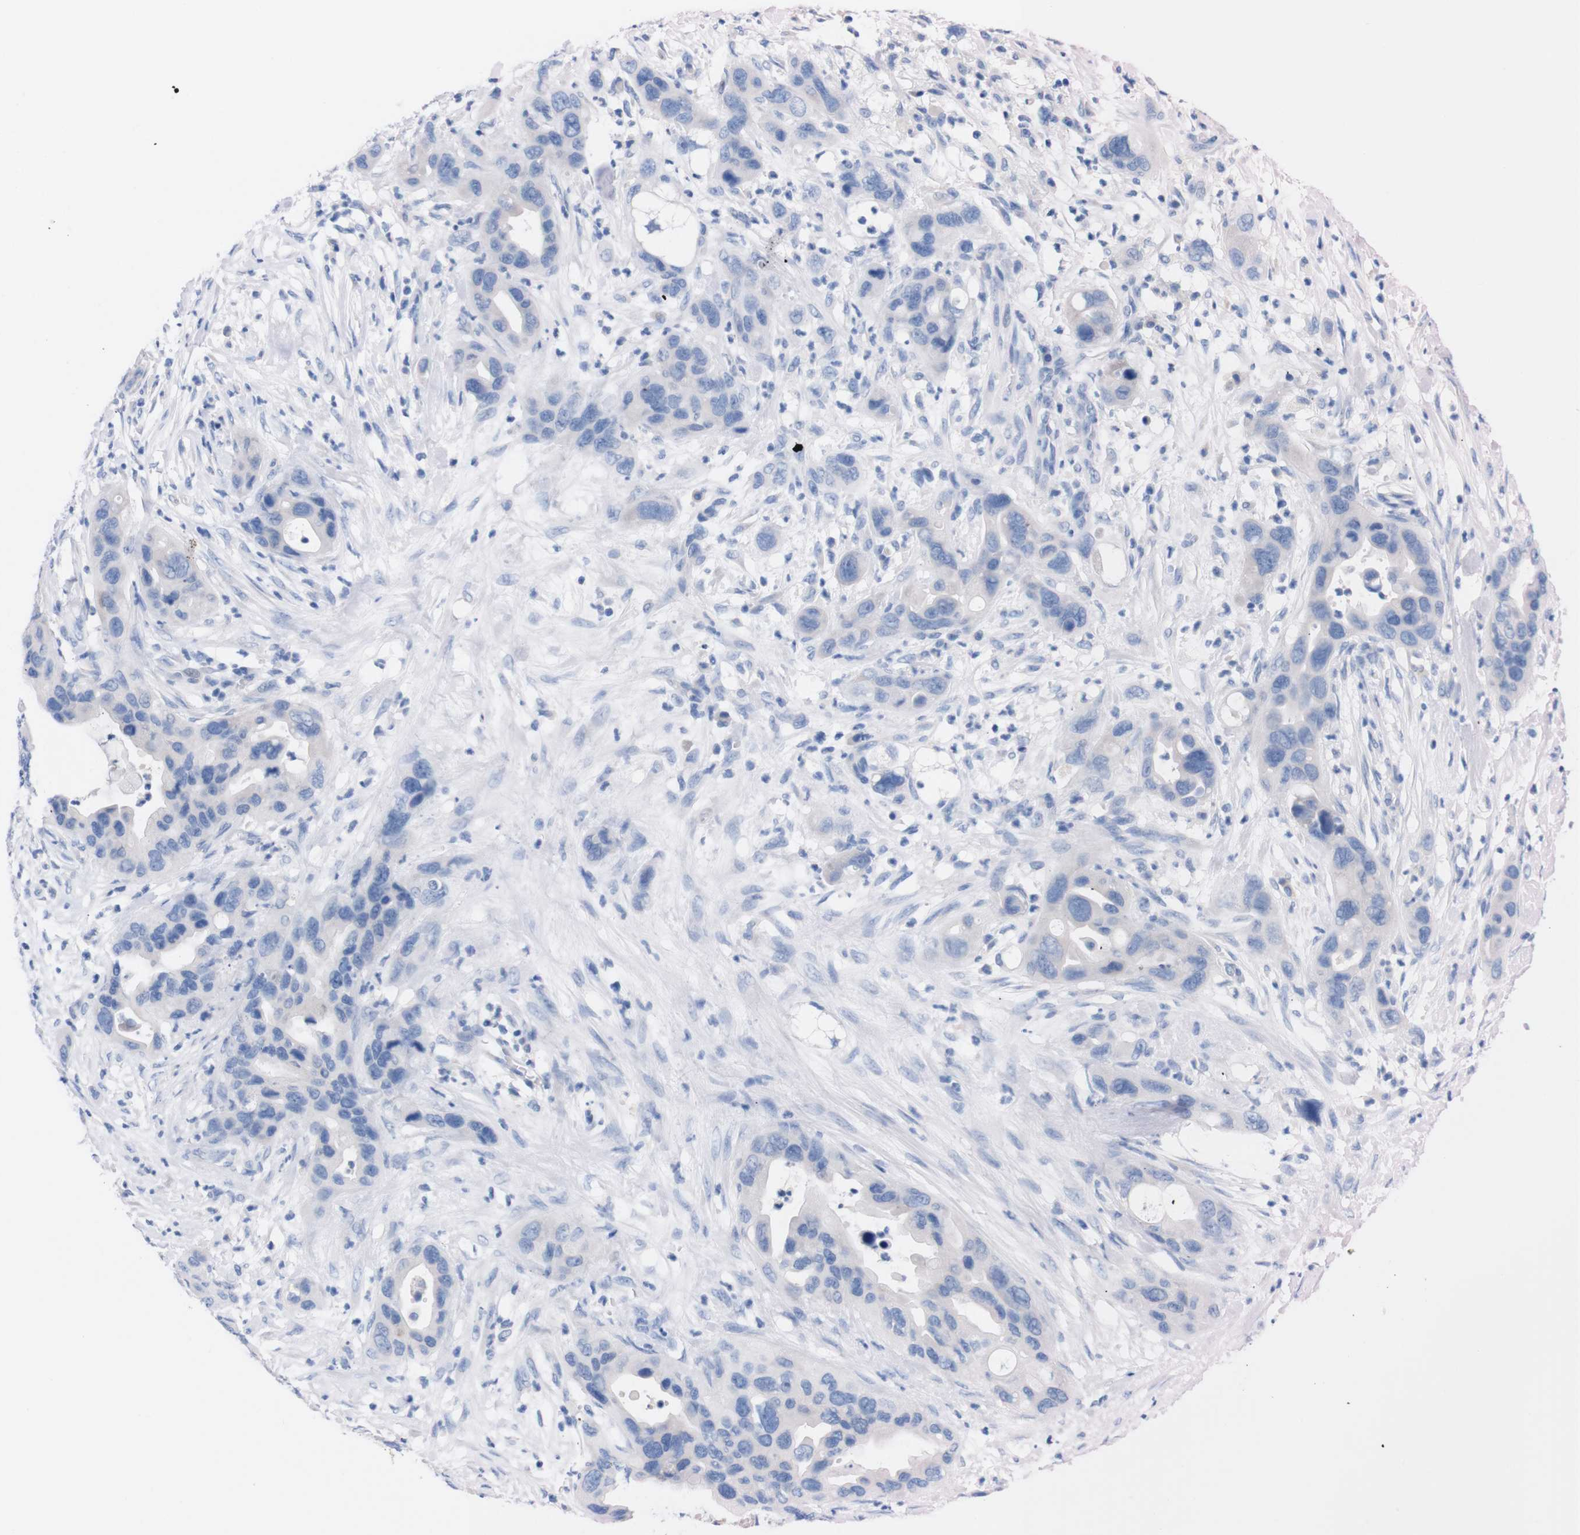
{"staining": {"intensity": "negative", "quantity": "none", "location": "none"}, "tissue": "pancreatic cancer", "cell_type": "Tumor cells", "image_type": "cancer", "snomed": [{"axis": "morphology", "description": "Adenocarcinoma, NOS"}, {"axis": "topography", "description": "Pancreas"}], "caption": "High power microscopy image of an immunohistochemistry (IHC) photomicrograph of pancreatic cancer (adenocarcinoma), revealing no significant expression in tumor cells.", "gene": "TMEM243", "patient": {"sex": "female", "age": 71}}